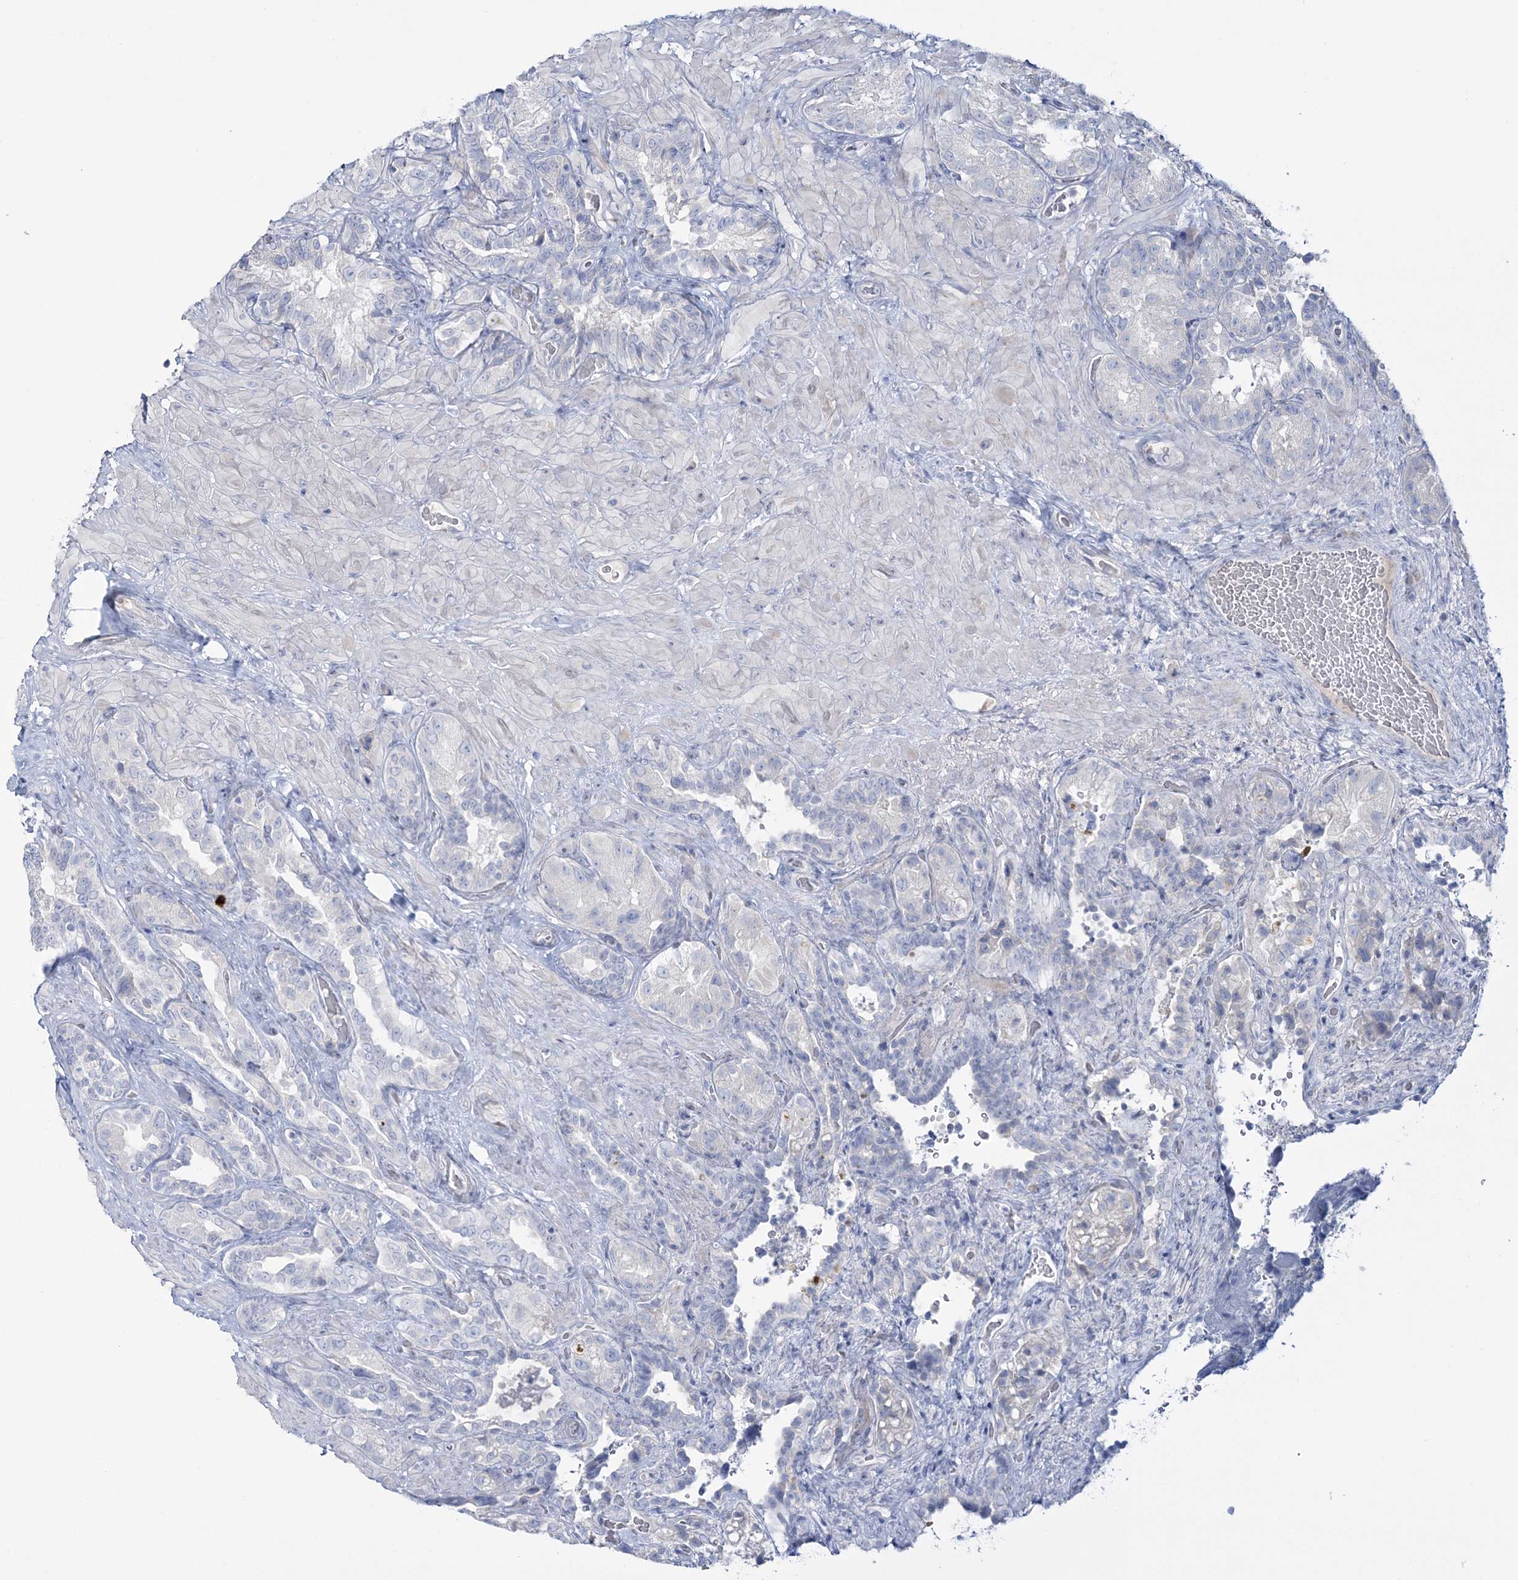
{"staining": {"intensity": "negative", "quantity": "none", "location": "none"}, "tissue": "seminal vesicle", "cell_type": "Glandular cells", "image_type": "normal", "snomed": [{"axis": "morphology", "description": "Normal tissue, NOS"}, {"axis": "topography", "description": "Seminal veicle"}, {"axis": "topography", "description": "Peripheral nerve tissue"}], "caption": "An IHC histopathology image of unremarkable seminal vesicle is shown. There is no staining in glandular cells of seminal vesicle. Brightfield microscopy of IHC stained with DAB (brown) and hematoxylin (blue), captured at high magnification.", "gene": "WDSUB1", "patient": {"sex": "male", "age": 67}}